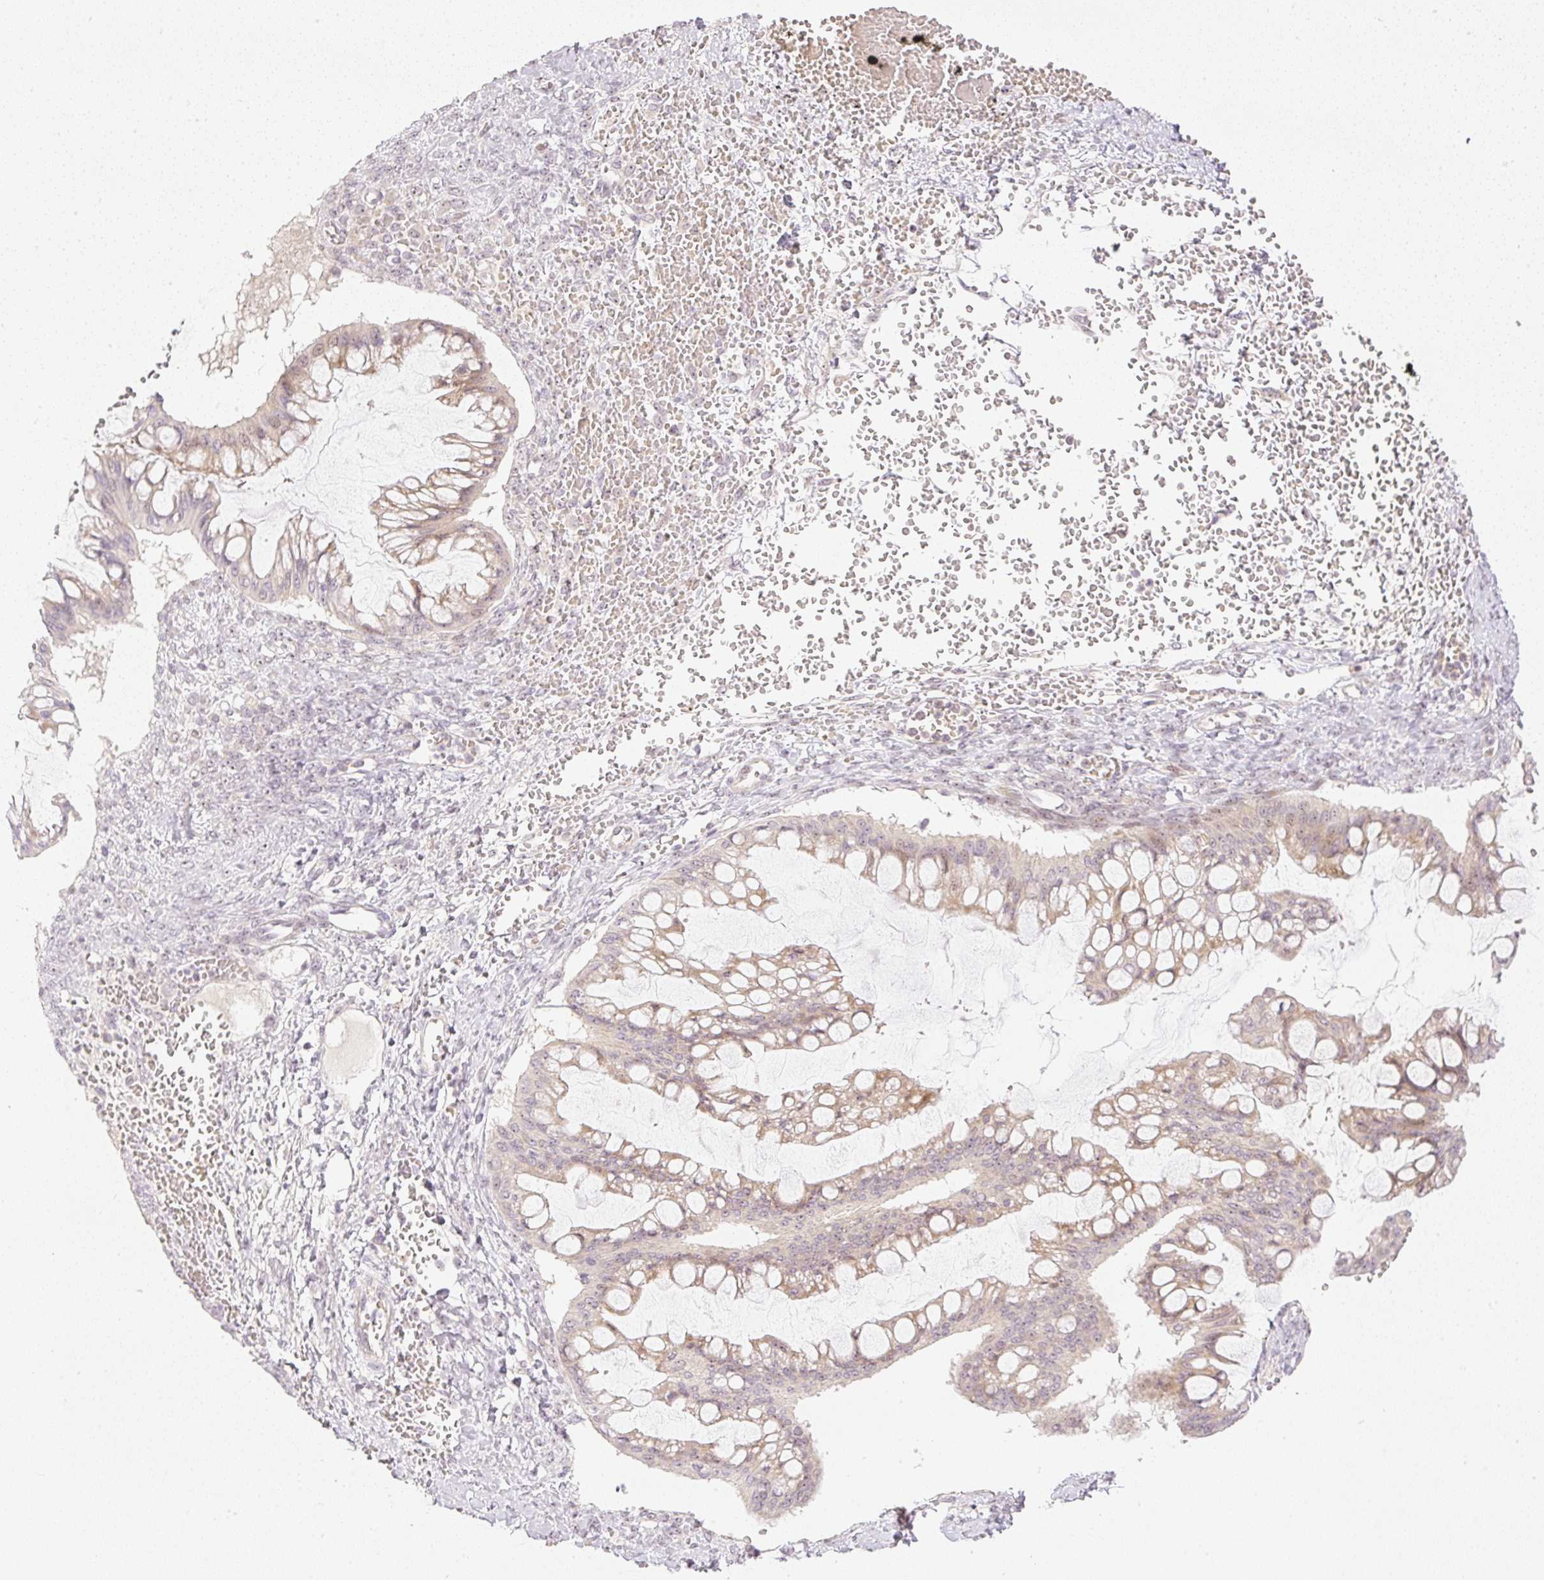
{"staining": {"intensity": "moderate", "quantity": "25%-75%", "location": "cytoplasmic/membranous,nuclear"}, "tissue": "ovarian cancer", "cell_type": "Tumor cells", "image_type": "cancer", "snomed": [{"axis": "morphology", "description": "Cystadenocarcinoma, mucinous, NOS"}, {"axis": "topography", "description": "Ovary"}], "caption": "High-power microscopy captured an immunohistochemistry histopathology image of ovarian mucinous cystadenocarcinoma, revealing moderate cytoplasmic/membranous and nuclear staining in about 25%-75% of tumor cells. The protein is stained brown, and the nuclei are stained in blue (DAB (3,3'-diaminobenzidine) IHC with brightfield microscopy, high magnification).", "gene": "AAR2", "patient": {"sex": "female", "age": 73}}